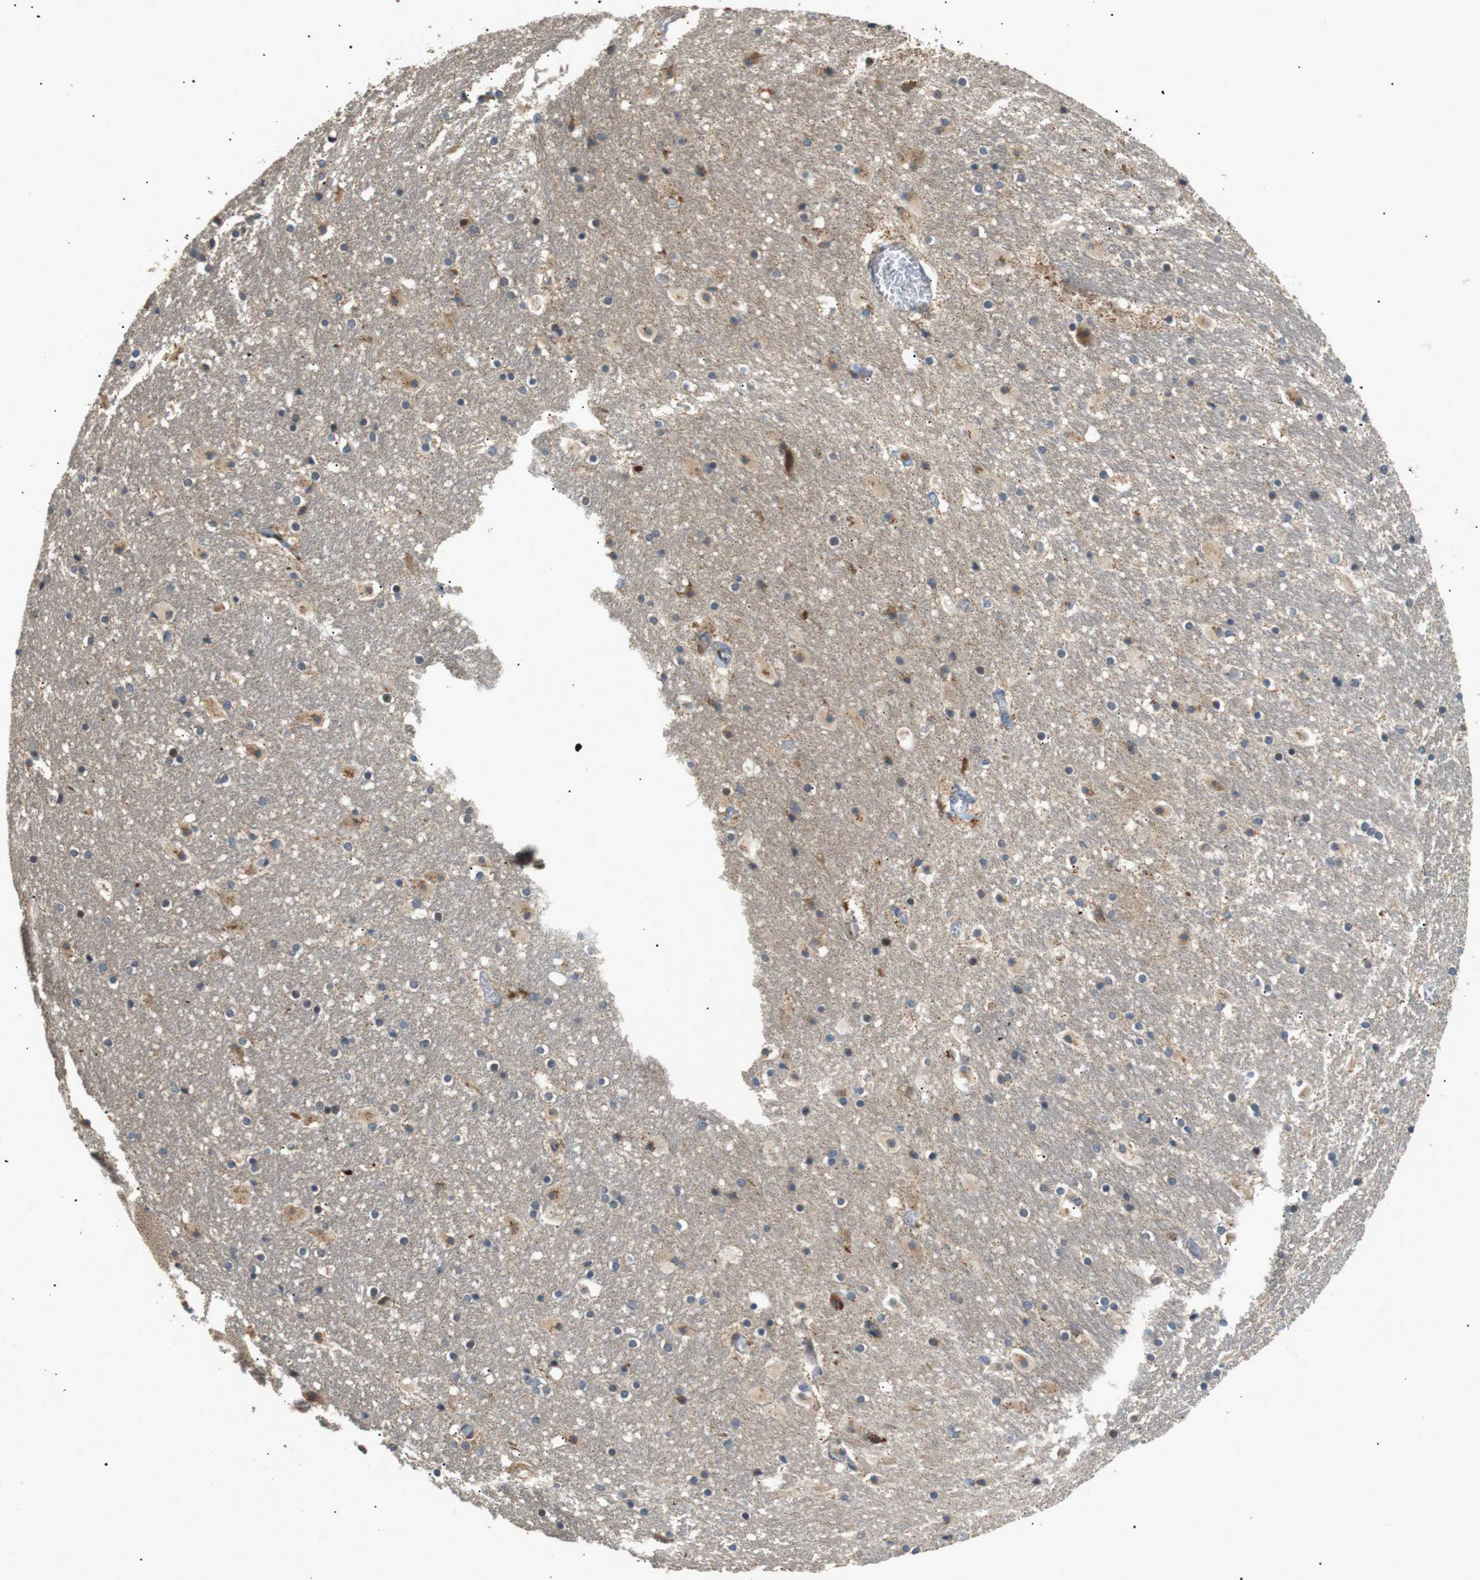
{"staining": {"intensity": "weak", "quantity": "25%-75%", "location": "cytoplasmic/membranous"}, "tissue": "hippocampus", "cell_type": "Glial cells", "image_type": "normal", "snomed": [{"axis": "morphology", "description": "Normal tissue, NOS"}, {"axis": "topography", "description": "Hippocampus"}], "caption": "IHC histopathology image of benign hippocampus: hippocampus stained using immunohistochemistry (IHC) exhibits low levels of weak protein expression localized specifically in the cytoplasmic/membranous of glial cells, appearing as a cytoplasmic/membranous brown color.", "gene": "HSPA13", "patient": {"sex": "male", "age": 45}}